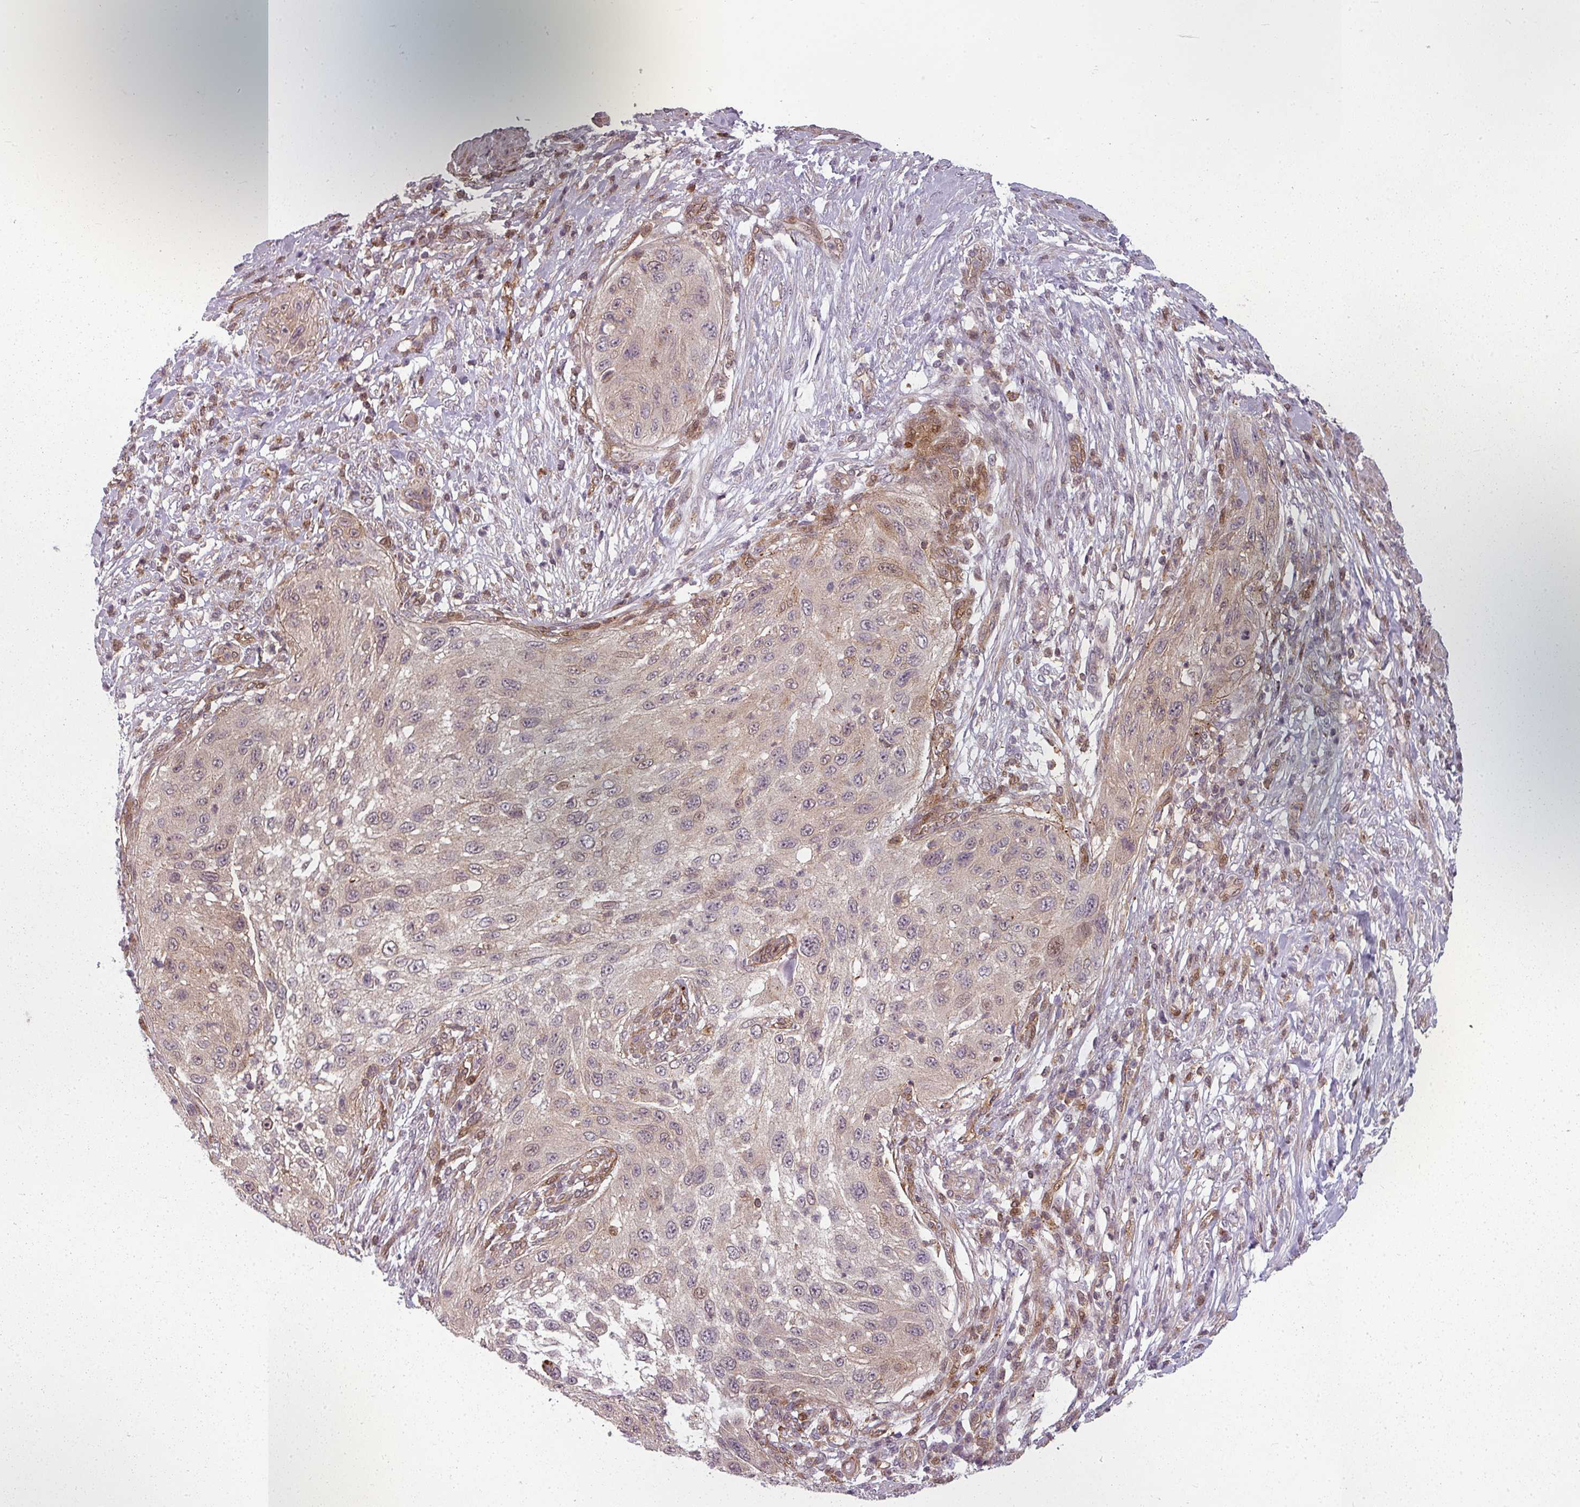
{"staining": {"intensity": "moderate", "quantity": "<25%", "location": "cytoplasmic/membranous"}, "tissue": "cervical cancer", "cell_type": "Tumor cells", "image_type": "cancer", "snomed": [{"axis": "morphology", "description": "Squamous cell carcinoma, NOS"}, {"axis": "topography", "description": "Cervix"}], "caption": "This photomicrograph reveals cervical squamous cell carcinoma stained with IHC to label a protein in brown. The cytoplasmic/membranous of tumor cells show moderate positivity for the protein. Nuclei are counter-stained blue.", "gene": "CLIC1", "patient": {"sex": "female", "age": 42}}